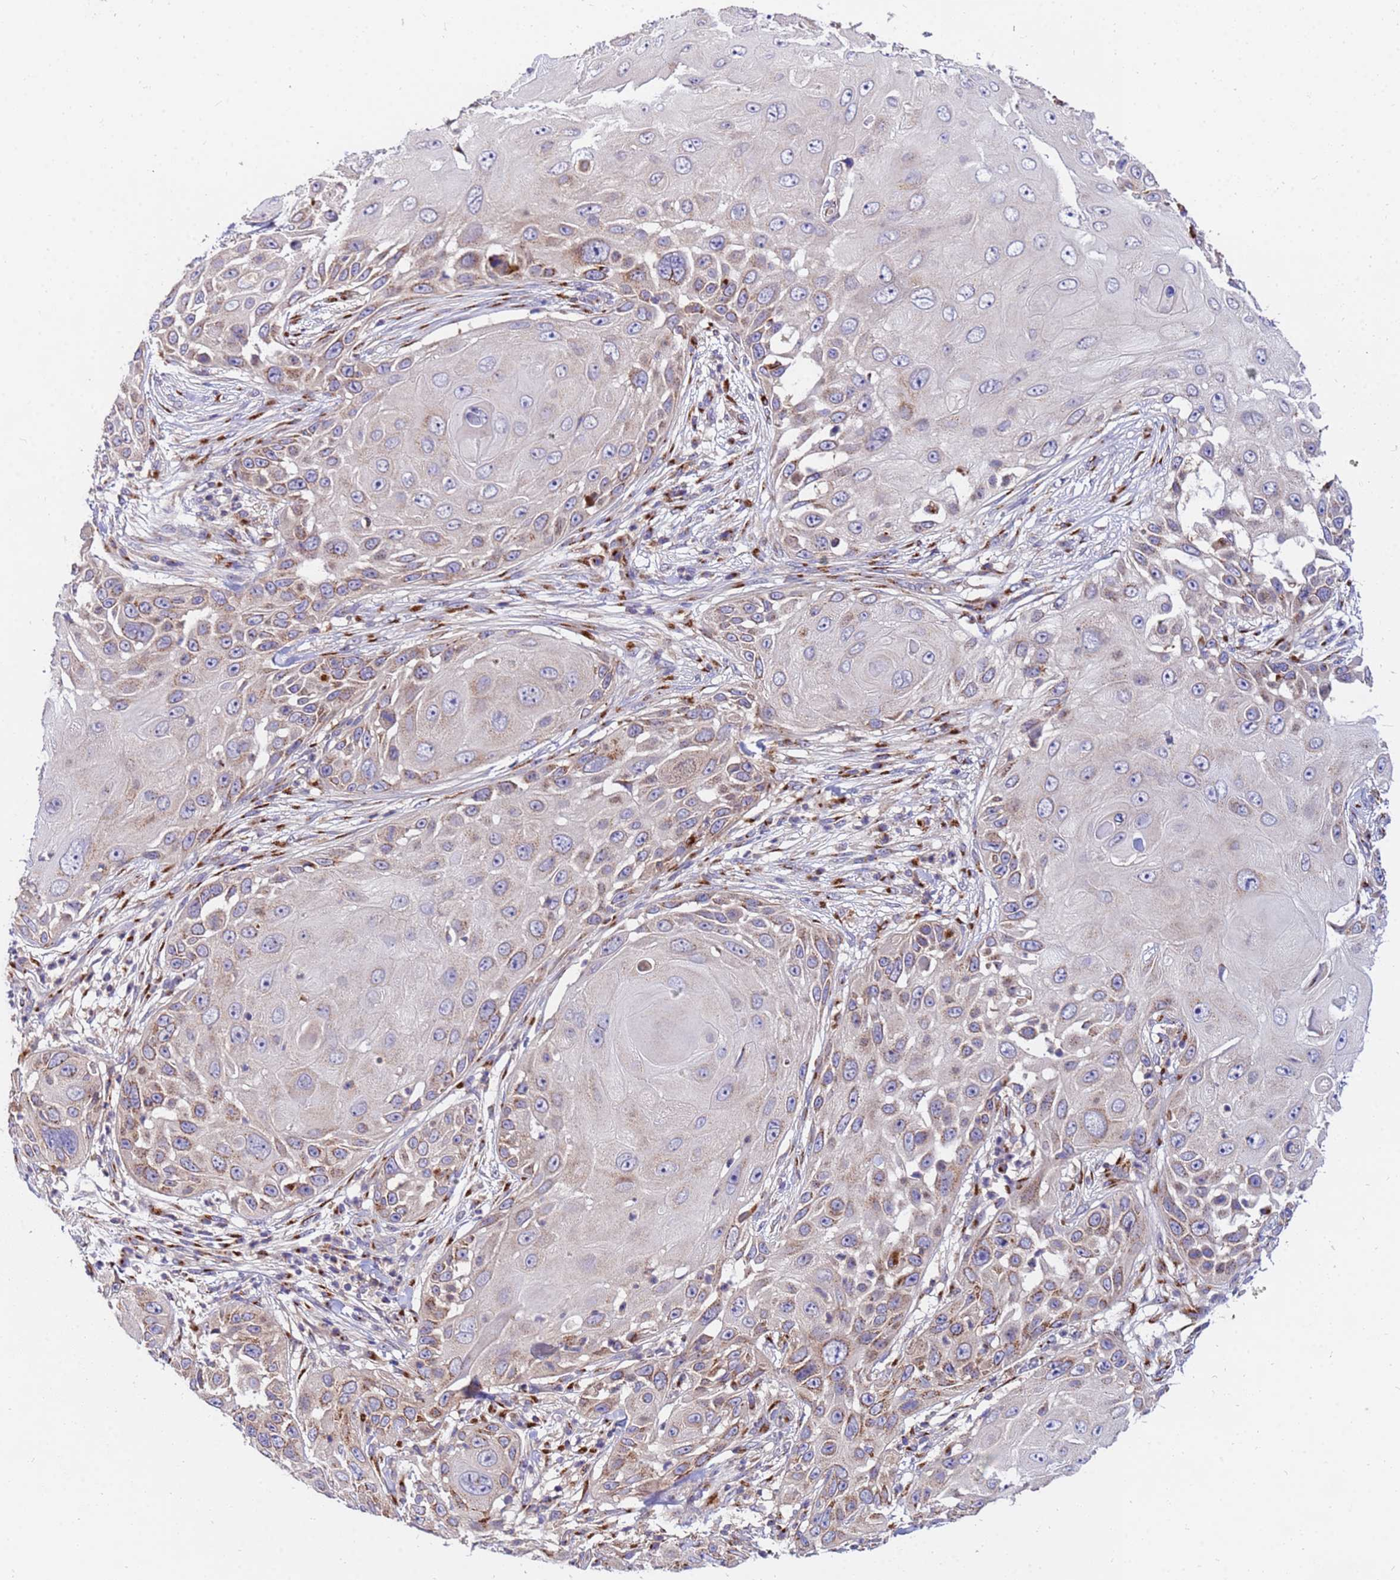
{"staining": {"intensity": "moderate", "quantity": "25%-75%", "location": "cytoplasmic/membranous"}, "tissue": "skin cancer", "cell_type": "Tumor cells", "image_type": "cancer", "snomed": [{"axis": "morphology", "description": "Squamous cell carcinoma, NOS"}, {"axis": "topography", "description": "Skin"}], "caption": "Squamous cell carcinoma (skin) stained with a protein marker shows moderate staining in tumor cells.", "gene": "HPS3", "patient": {"sex": "female", "age": 44}}